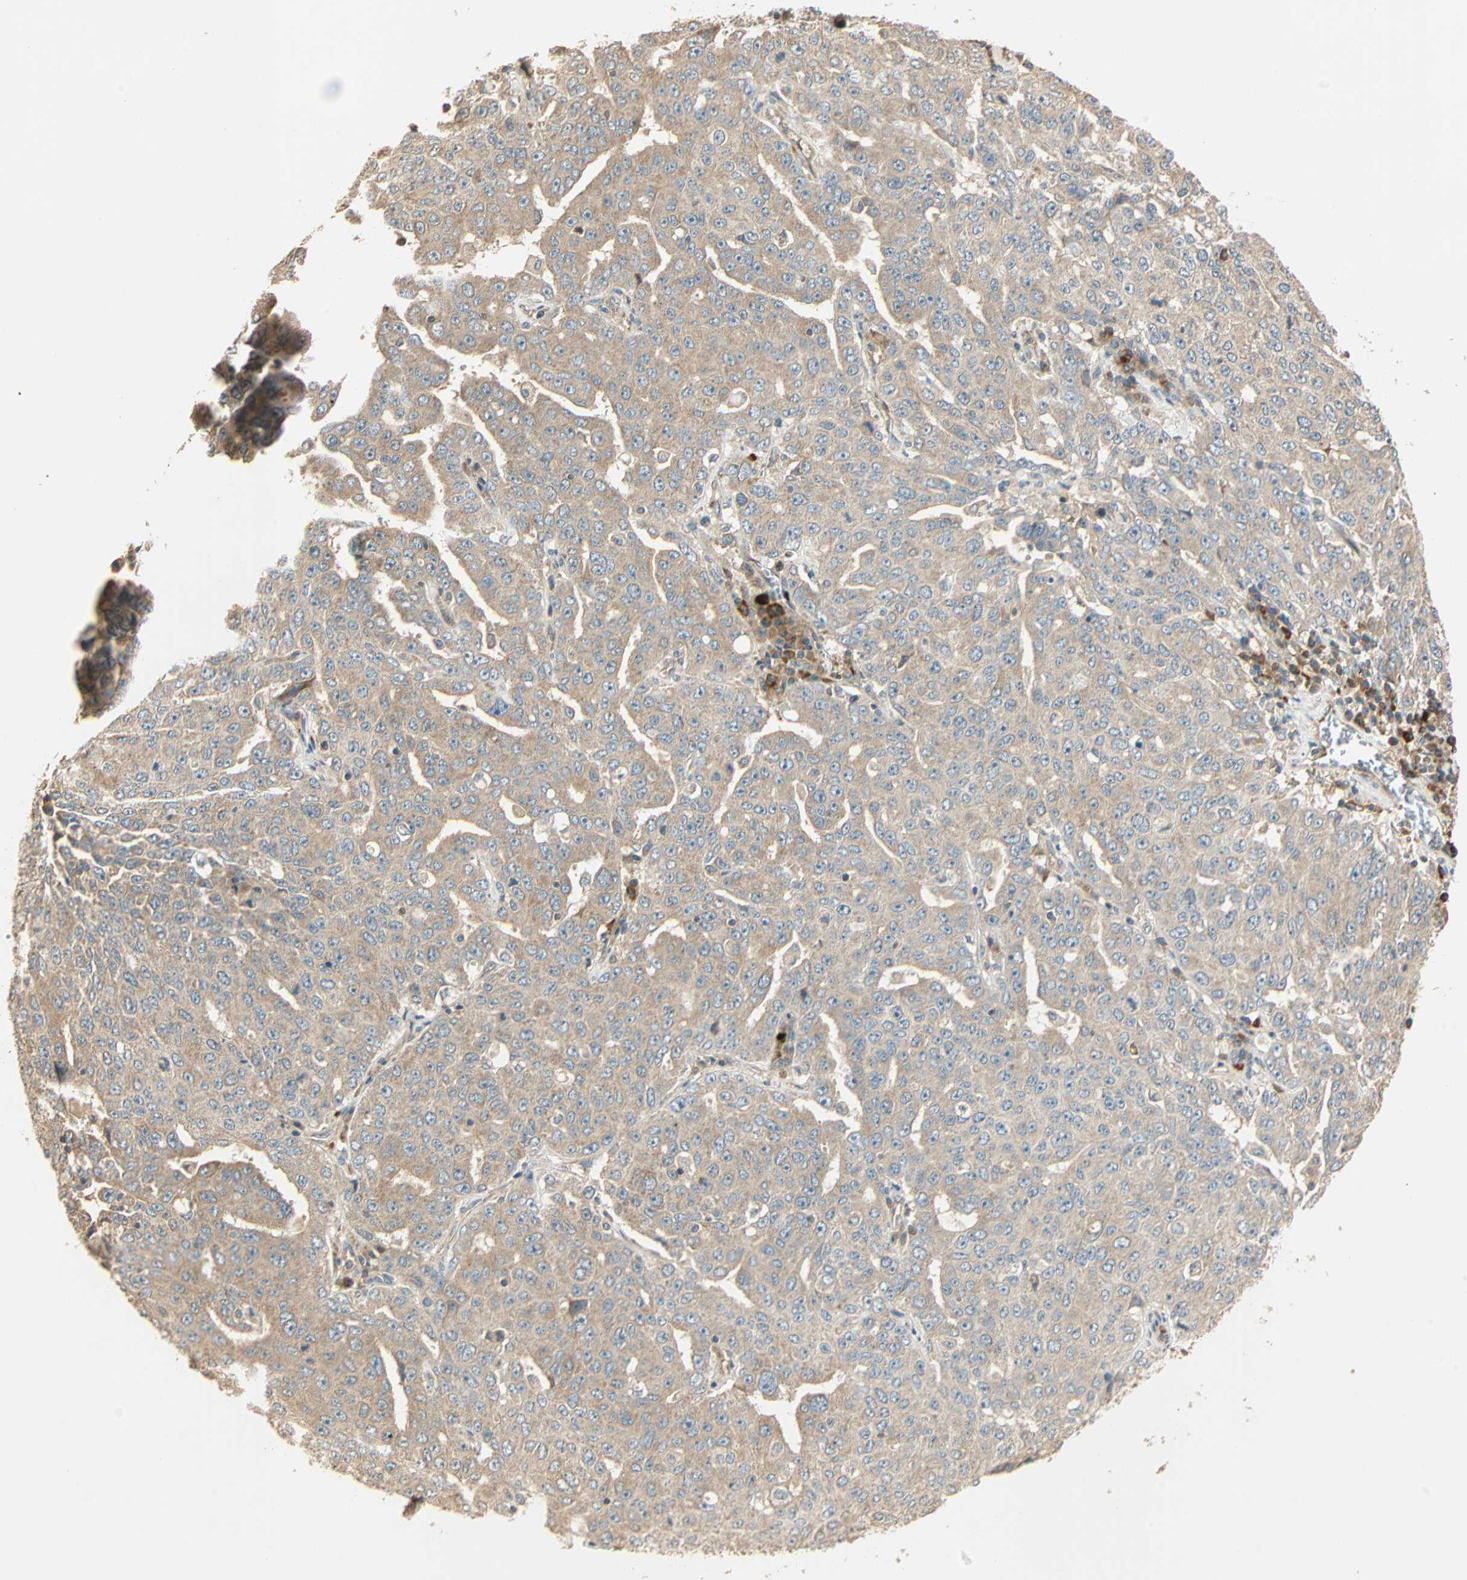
{"staining": {"intensity": "weak", "quantity": ">75%", "location": "cytoplasmic/membranous"}, "tissue": "ovarian cancer", "cell_type": "Tumor cells", "image_type": "cancer", "snomed": [{"axis": "morphology", "description": "Carcinoma, endometroid"}, {"axis": "topography", "description": "Ovary"}], "caption": "Immunohistochemistry (DAB) staining of human ovarian cancer reveals weak cytoplasmic/membranous protein expression in about >75% of tumor cells. (IHC, brightfield microscopy, high magnification).", "gene": "GALK1", "patient": {"sex": "female", "age": 62}}